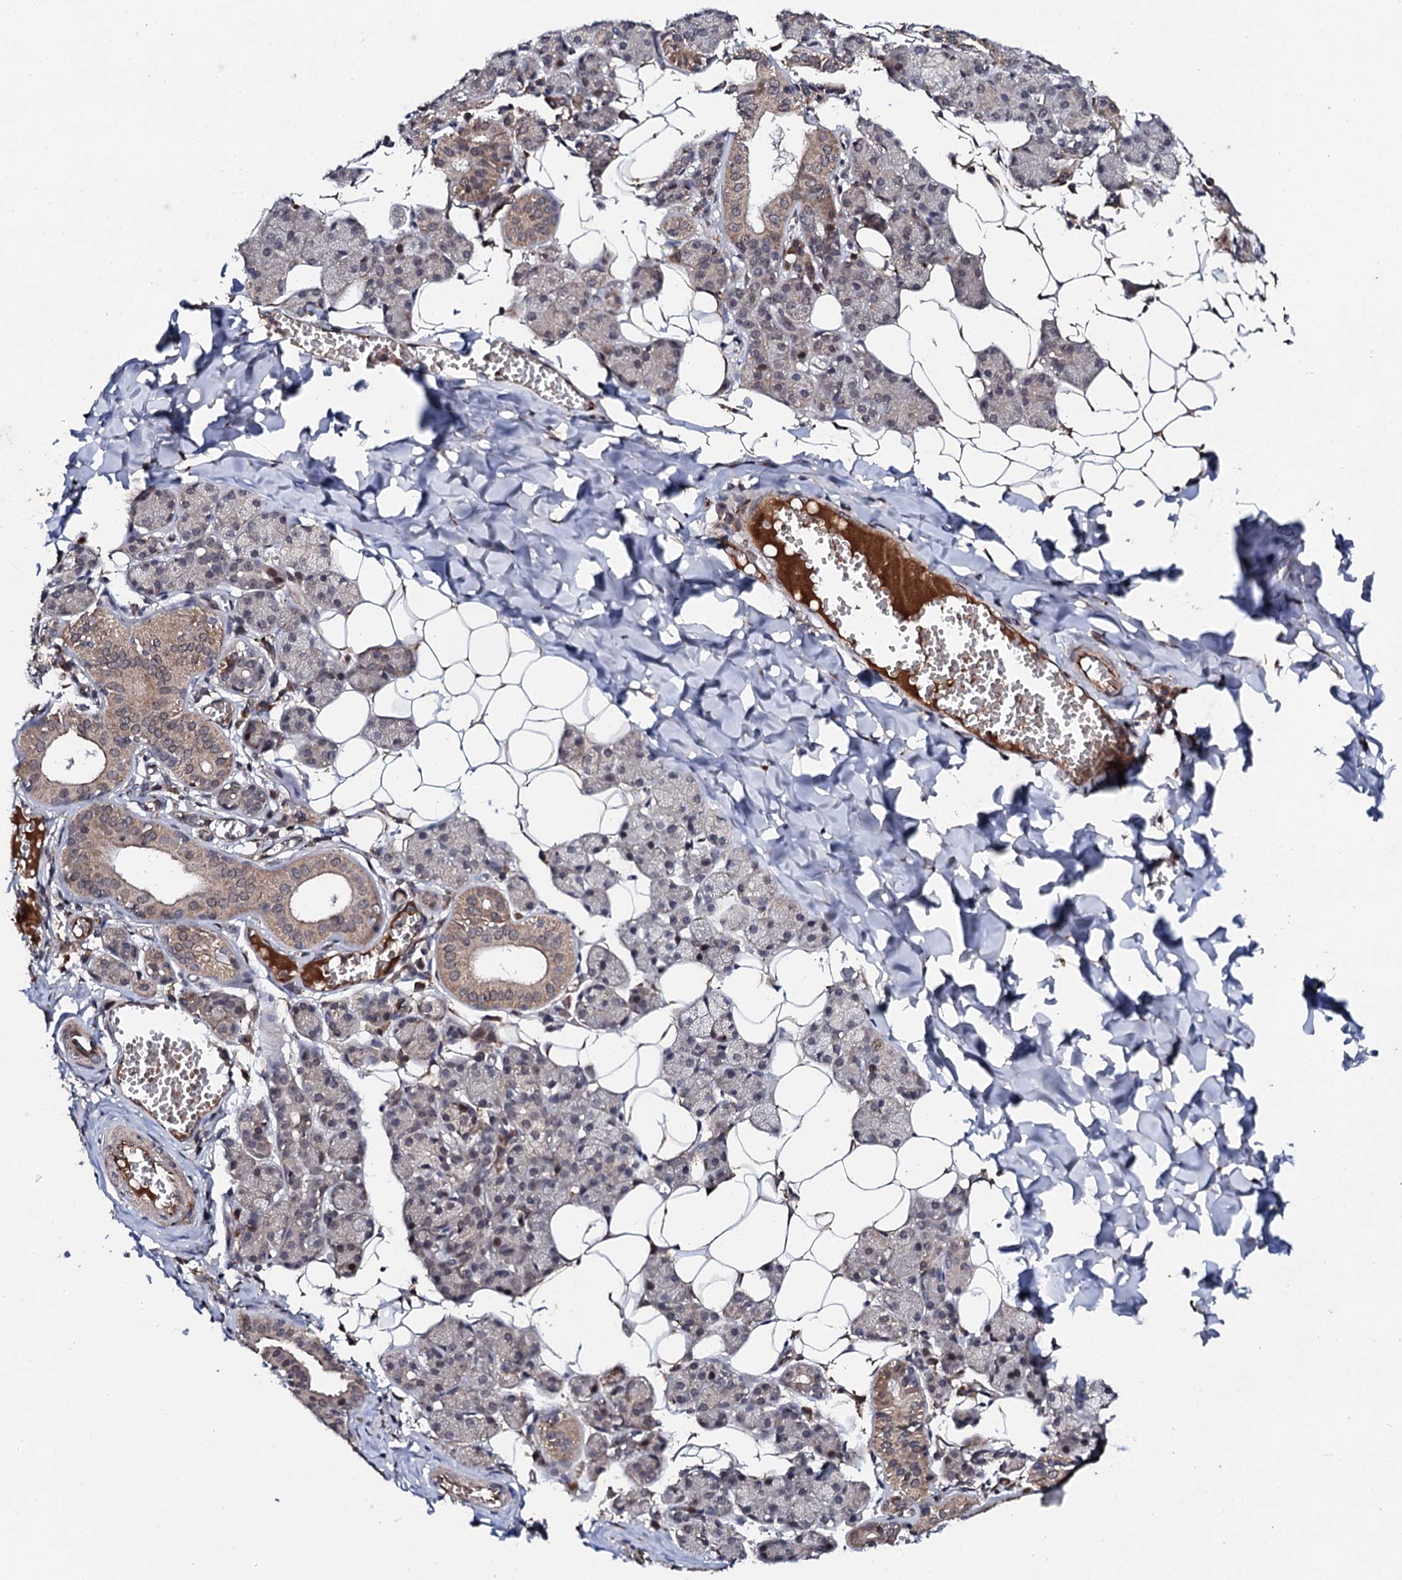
{"staining": {"intensity": "weak", "quantity": "25%-75%", "location": "cytoplasmic/membranous"}, "tissue": "salivary gland", "cell_type": "Glandular cells", "image_type": "normal", "snomed": [{"axis": "morphology", "description": "Normal tissue, NOS"}, {"axis": "topography", "description": "Salivary gland"}], "caption": "Protein staining demonstrates weak cytoplasmic/membranous staining in approximately 25%-75% of glandular cells in normal salivary gland.", "gene": "FAM111A", "patient": {"sex": "female", "age": 33}}